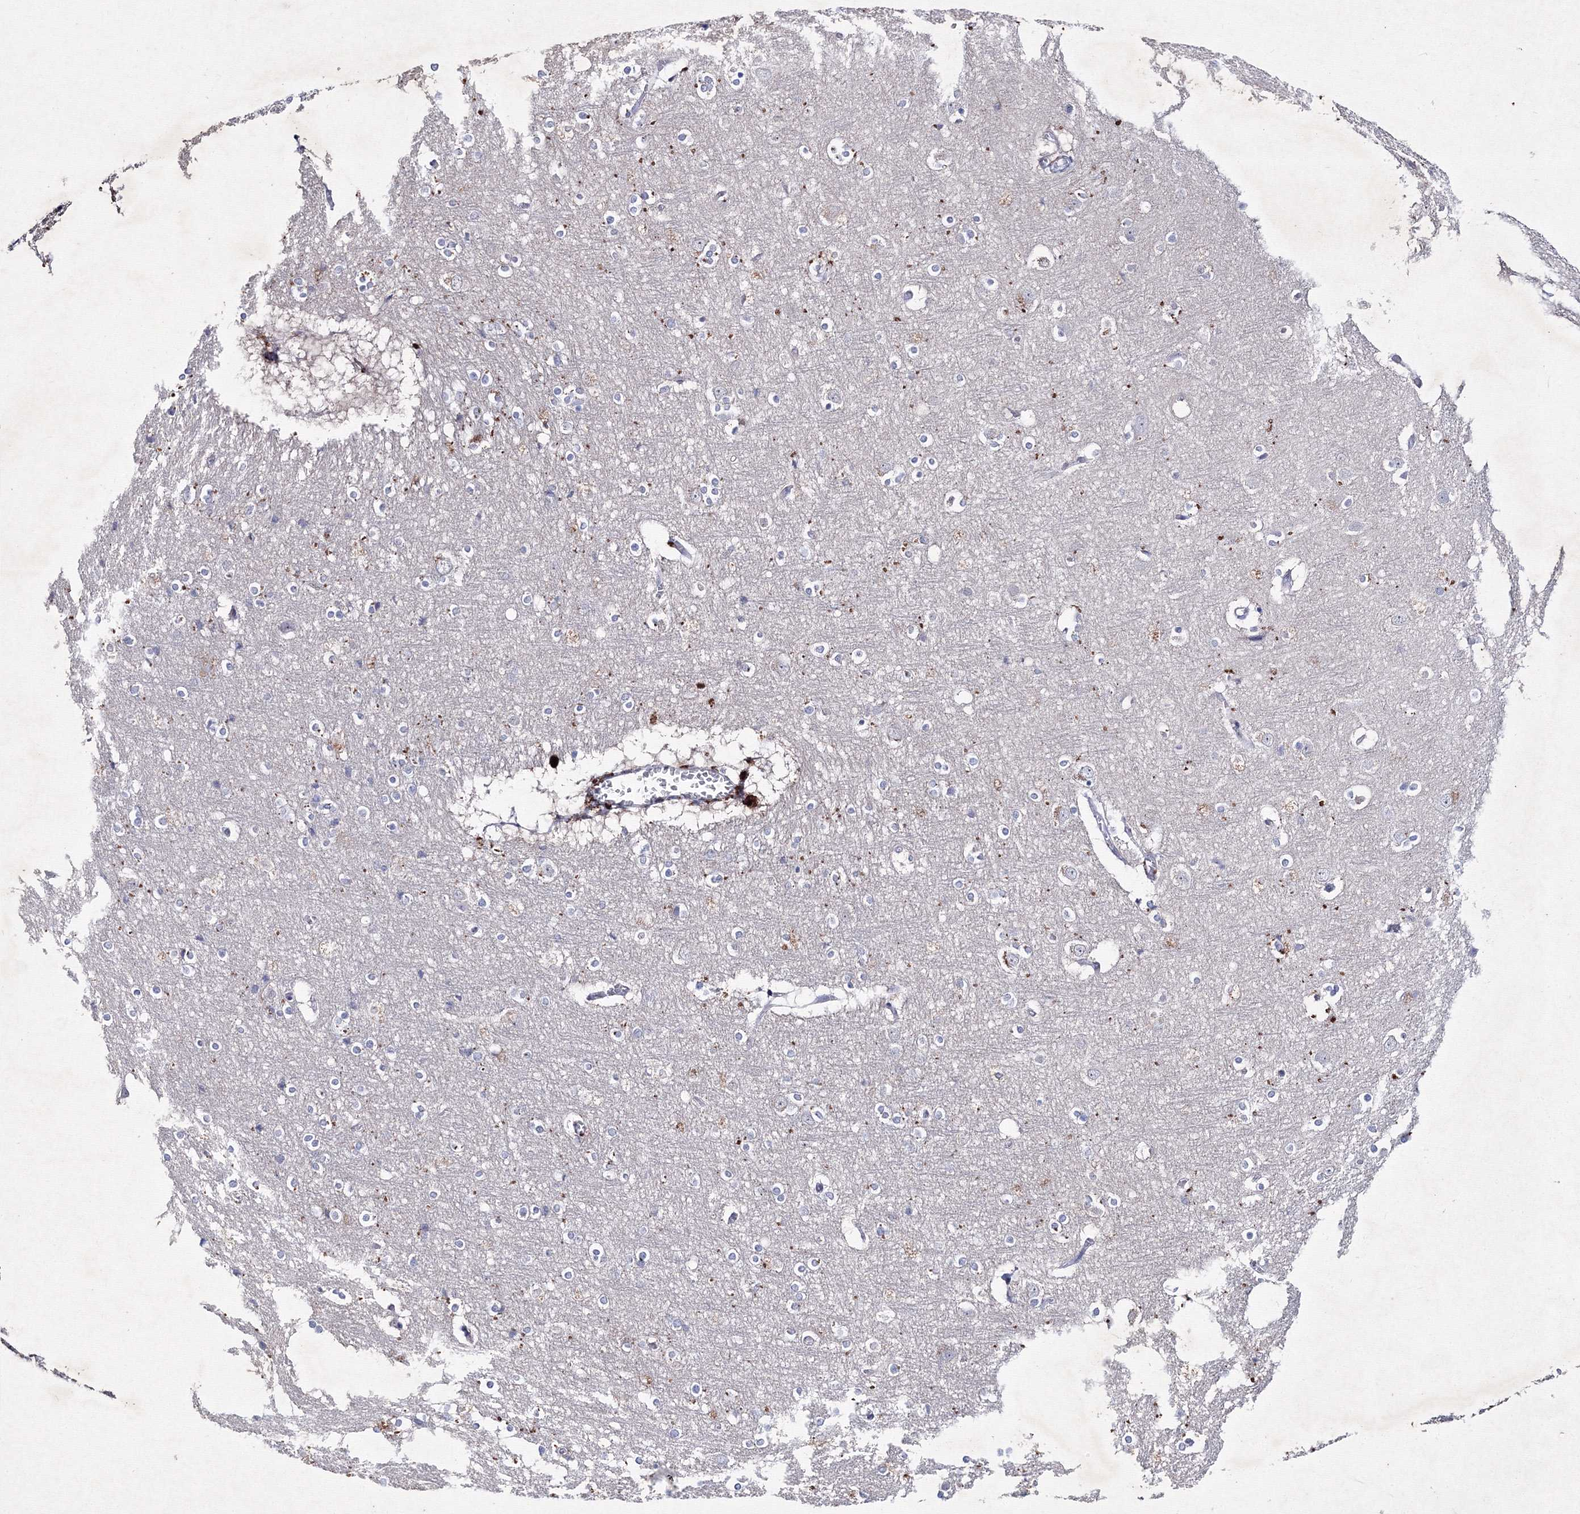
{"staining": {"intensity": "negative", "quantity": "none", "location": "none"}, "tissue": "cerebral cortex", "cell_type": "Endothelial cells", "image_type": "normal", "snomed": [{"axis": "morphology", "description": "Normal tissue, NOS"}, {"axis": "topography", "description": "Cerebral cortex"}], "caption": "The photomicrograph shows no staining of endothelial cells in normal cerebral cortex. The staining is performed using DAB brown chromogen with nuclei counter-stained in using hematoxylin.", "gene": "SMIM29", "patient": {"sex": "male", "age": 54}}